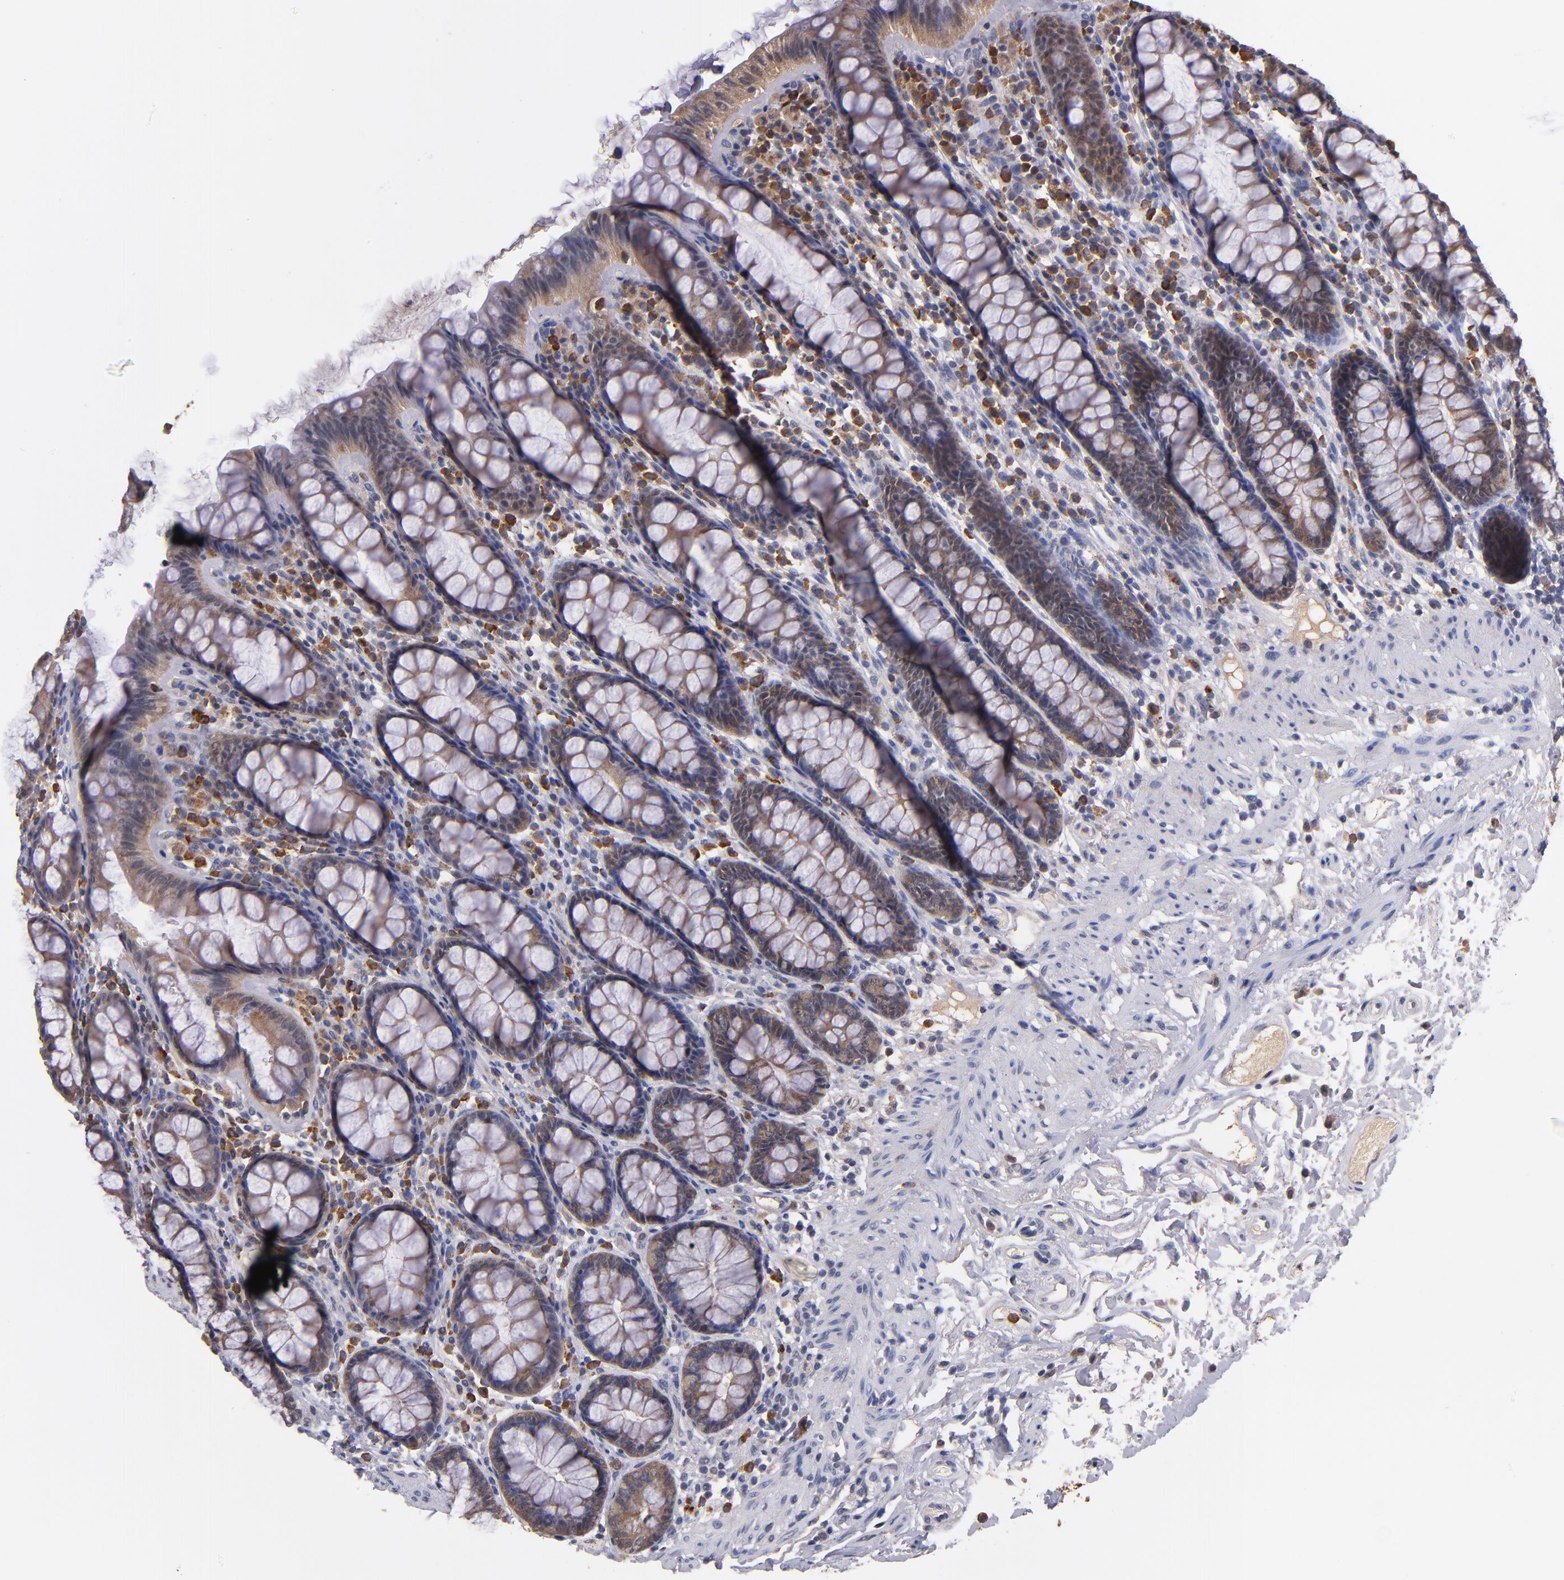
{"staining": {"intensity": "weak", "quantity": ">75%", "location": "cytoplasmic/membranous"}, "tissue": "rectum", "cell_type": "Glandular cells", "image_type": "normal", "snomed": [{"axis": "morphology", "description": "Normal tissue, NOS"}, {"axis": "topography", "description": "Rectum"}], "caption": "IHC photomicrograph of unremarkable rectum: rectum stained using IHC displays low levels of weak protein expression localized specifically in the cytoplasmic/membranous of glandular cells, appearing as a cytoplasmic/membranous brown color.", "gene": "TTLL12", "patient": {"sex": "male", "age": 92}}